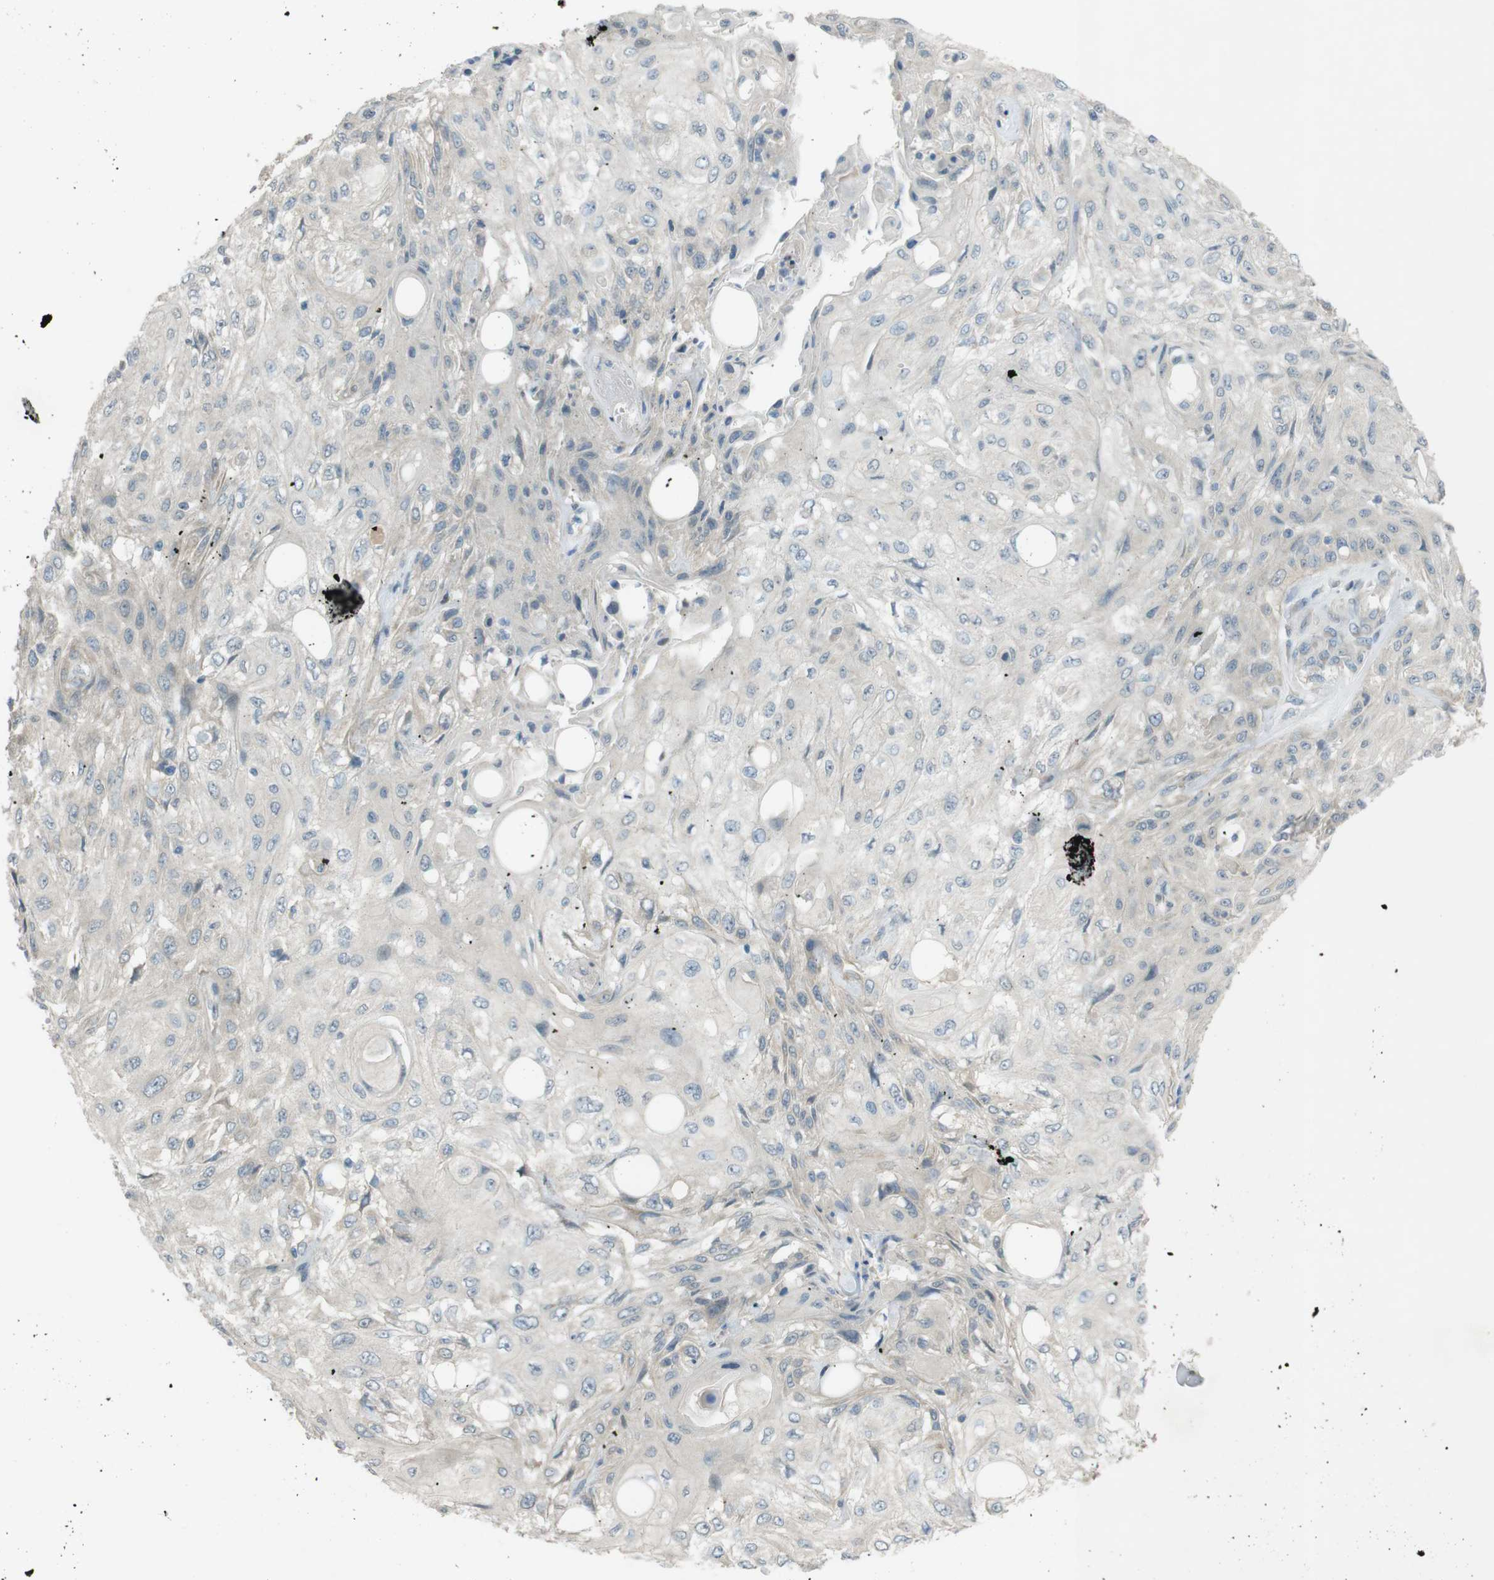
{"staining": {"intensity": "weak", "quantity": "<25%", "location": "cytoplasmic/membranous"}, "tissue": "skin cancer", "cell_type": "Tumor cells", "image_type": "cancer", "snomed": [{"axis": "morphology", "description": "Squamous cell carcinoma, NOS"}, {"axis": "topography", "description": "Skin"}], "caption": "This is an immunohistochemistry (IHC) micrograph of human skin squamous cell carcinoma. There is no staining in tumor cells.", "gene": "TMEM41B", "patient": {"sex": "male", "age": 75}}